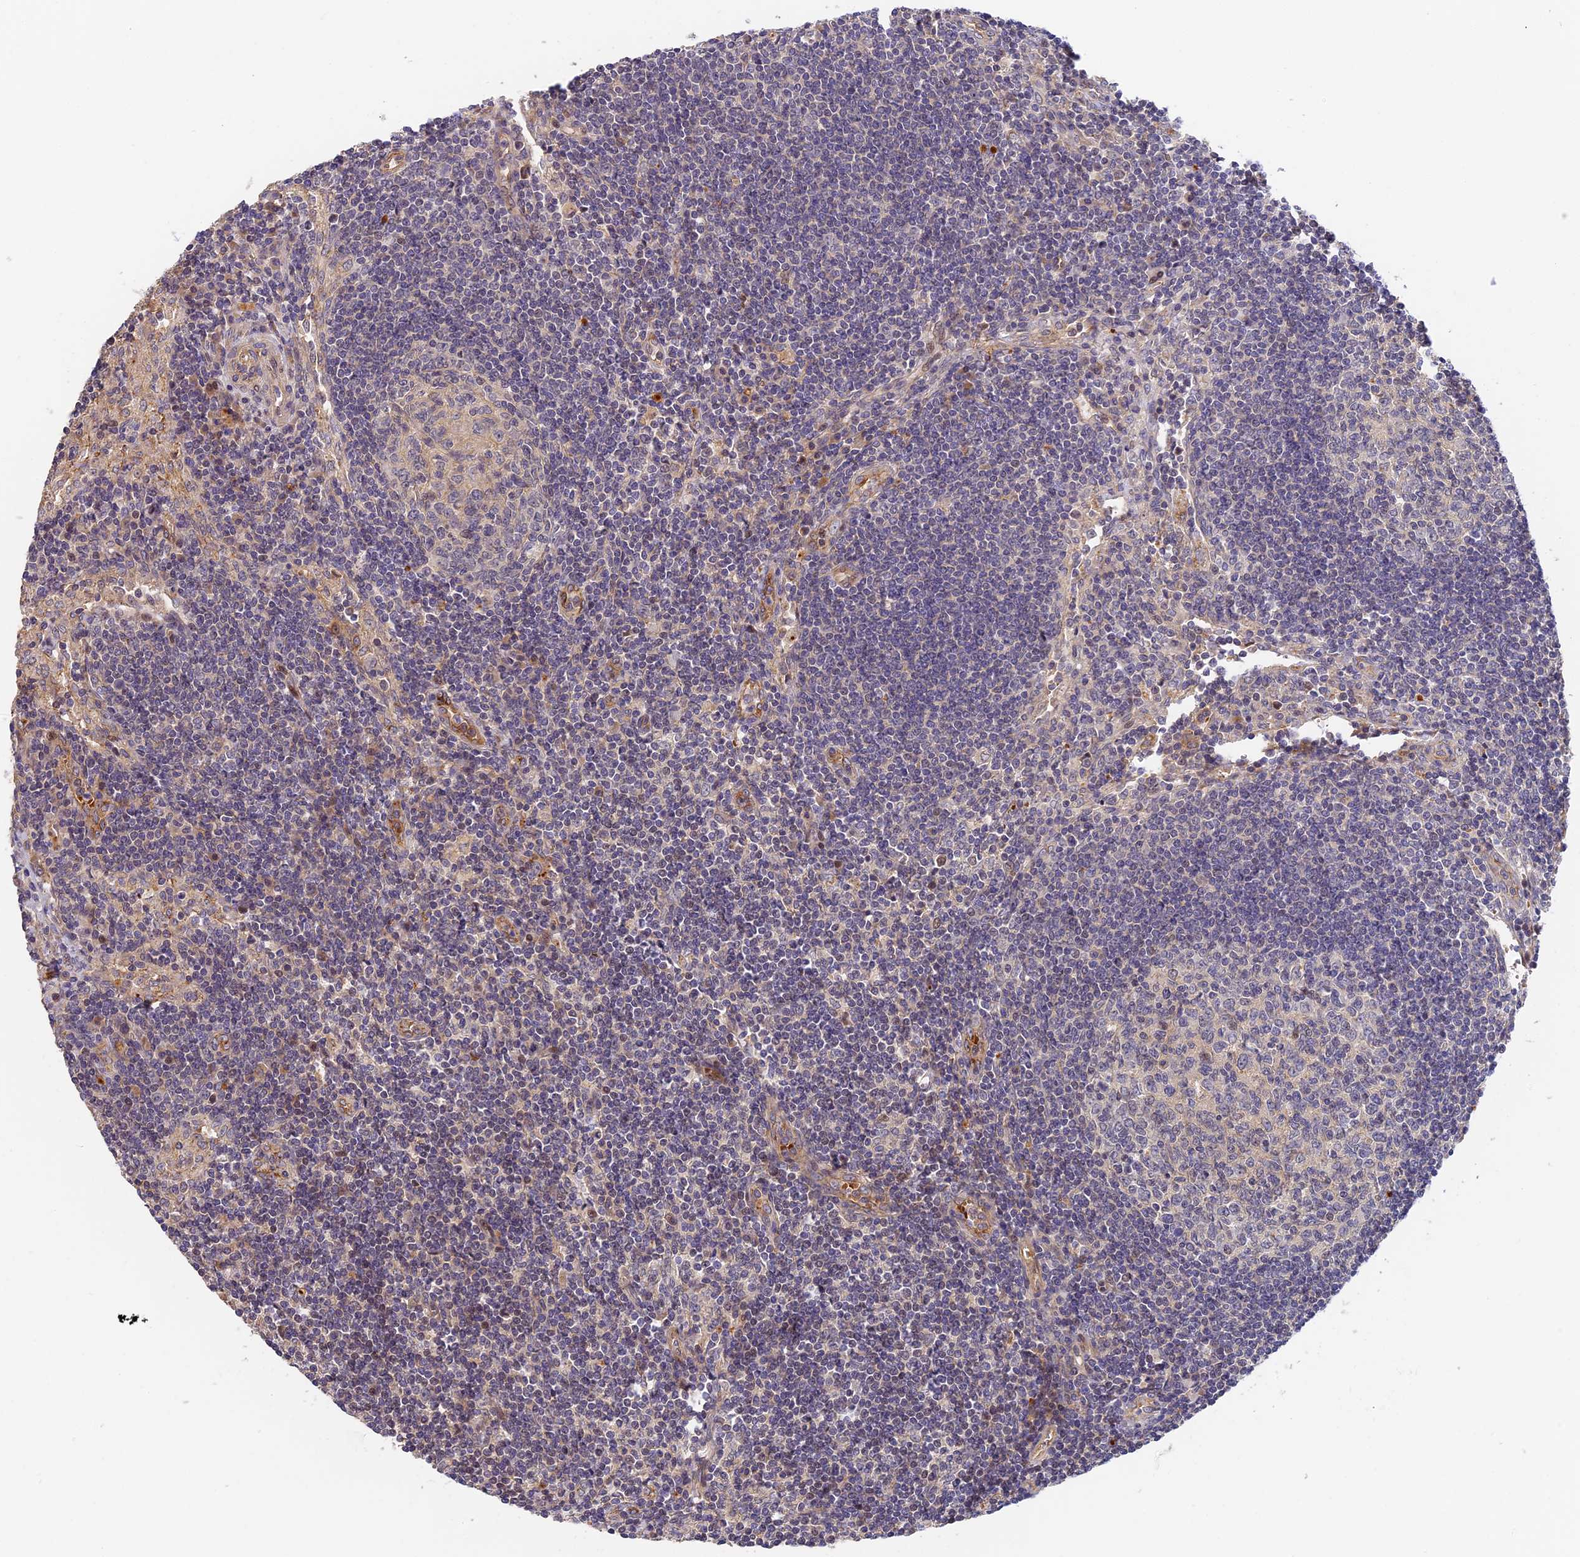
{"staining": {"intensity": "negative", "quantity": "none", "location": "none"}, "tissue": "lymph node", "cell_type": "Germinal center cells", "image_type": "normal", "snomed": [{"axis": "morphology", "description": "Normal tissue, NOS"}, {"axis": "topography", "description": "Lymph node"}], "caption": "Immunohistochemistry of benign human lymph node reveals no expression in germinal center cells.", "gene": "MISP3", "patient": {"sex": "female", "age": 73}}